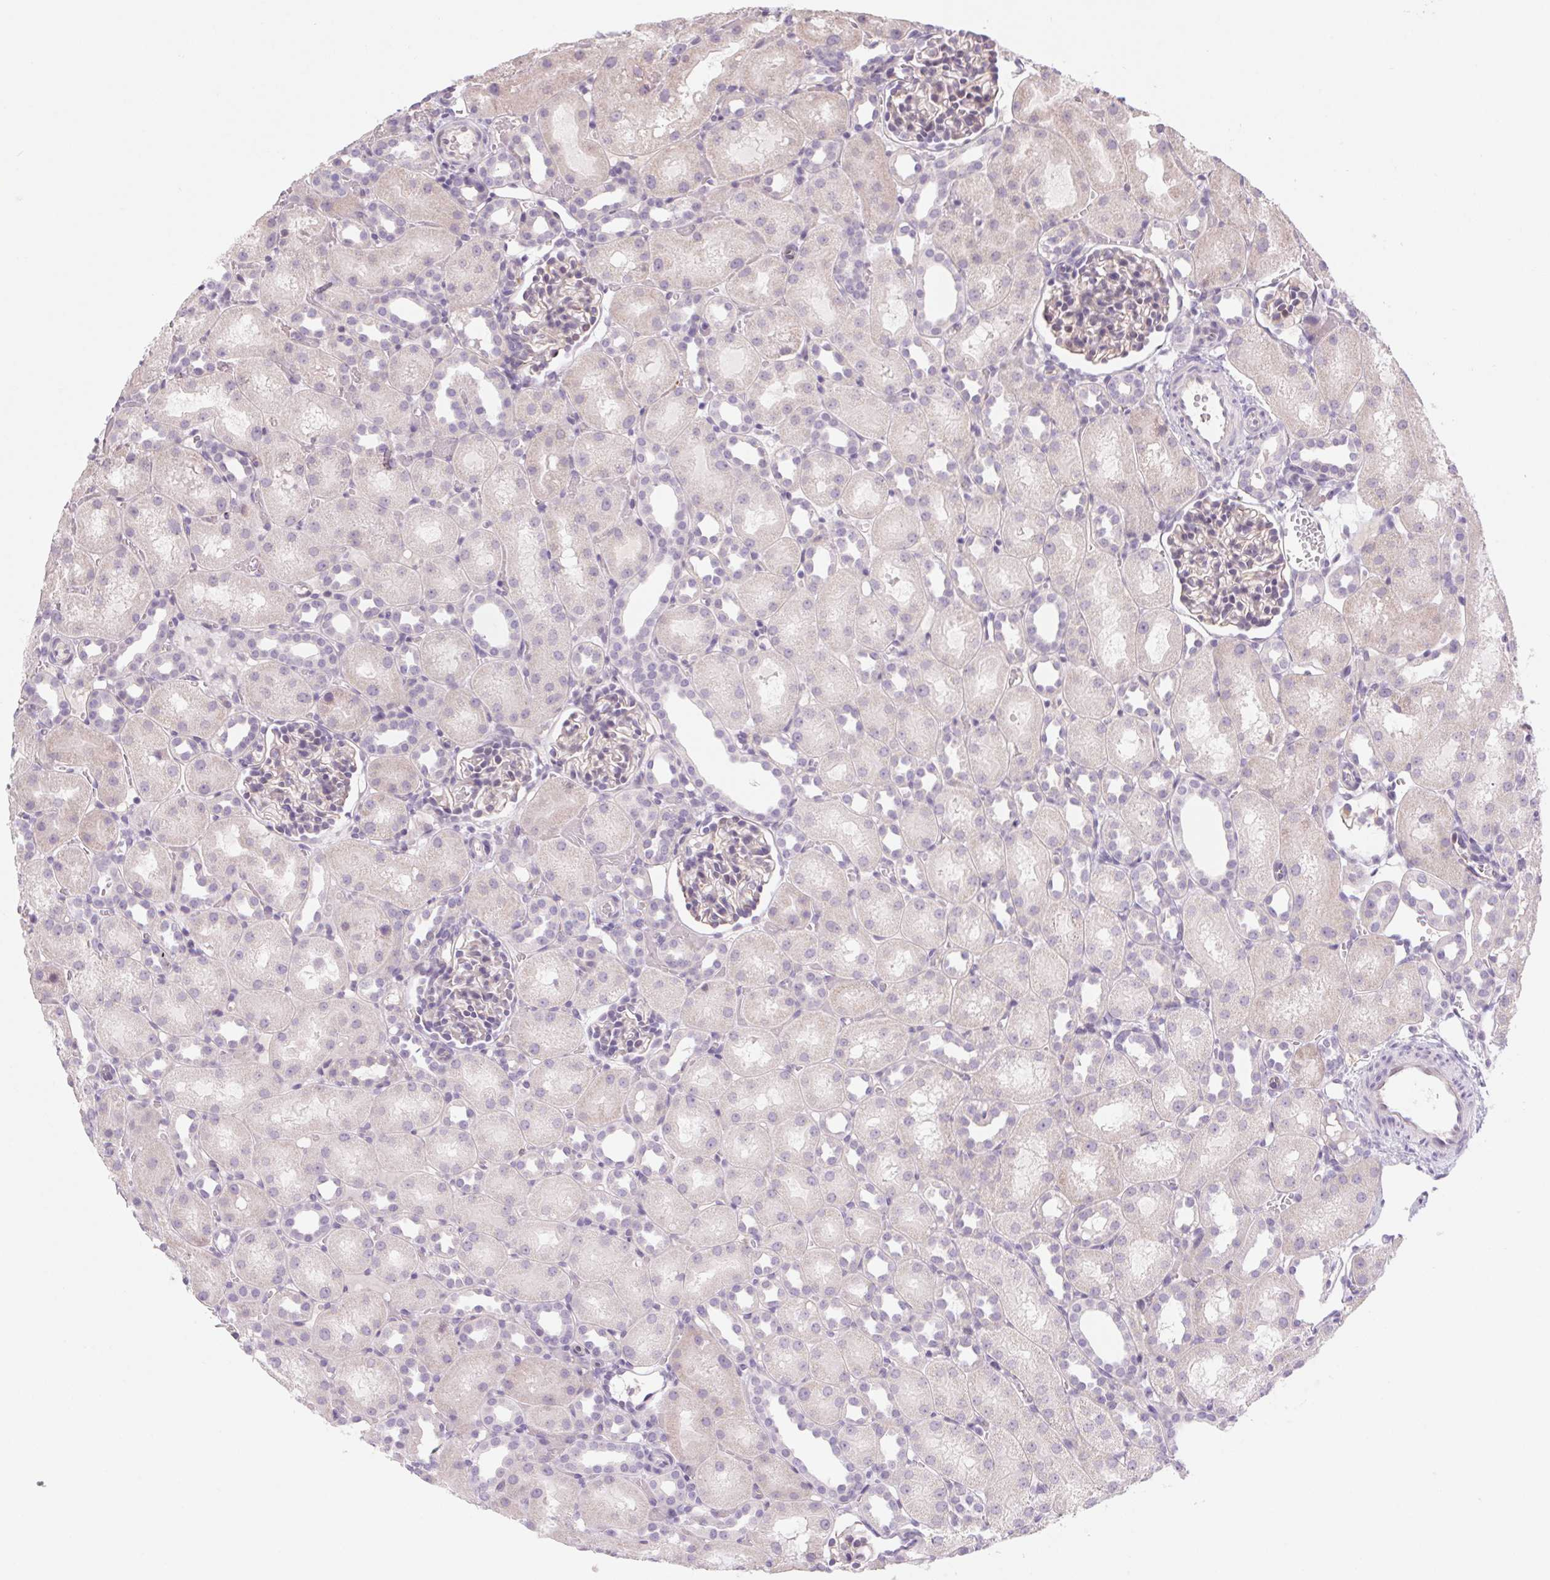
{"staining": {"intensity": "weak", "quantity": "<25%", "location": "cytoplasmic/membranous"}, "tissue": "kidney", "cell_type": "Cells in glomeruli", "image_type": "normal", "snomed": [{"axis": "morphology", "description": "Normal tissue, NOS"}, {"axis": "topography", "description": "Kidney"}], "caption": "Kidney was stained to show a protein in brown. There is no significant expression in cells in glomeruli. (Brightfield microscopy of DAB (3,3'-diaminobenzidine) immunohistochemistry at high magnification).", "gene": "KRT1", "patient": {"sex": "male", "age": 1}}